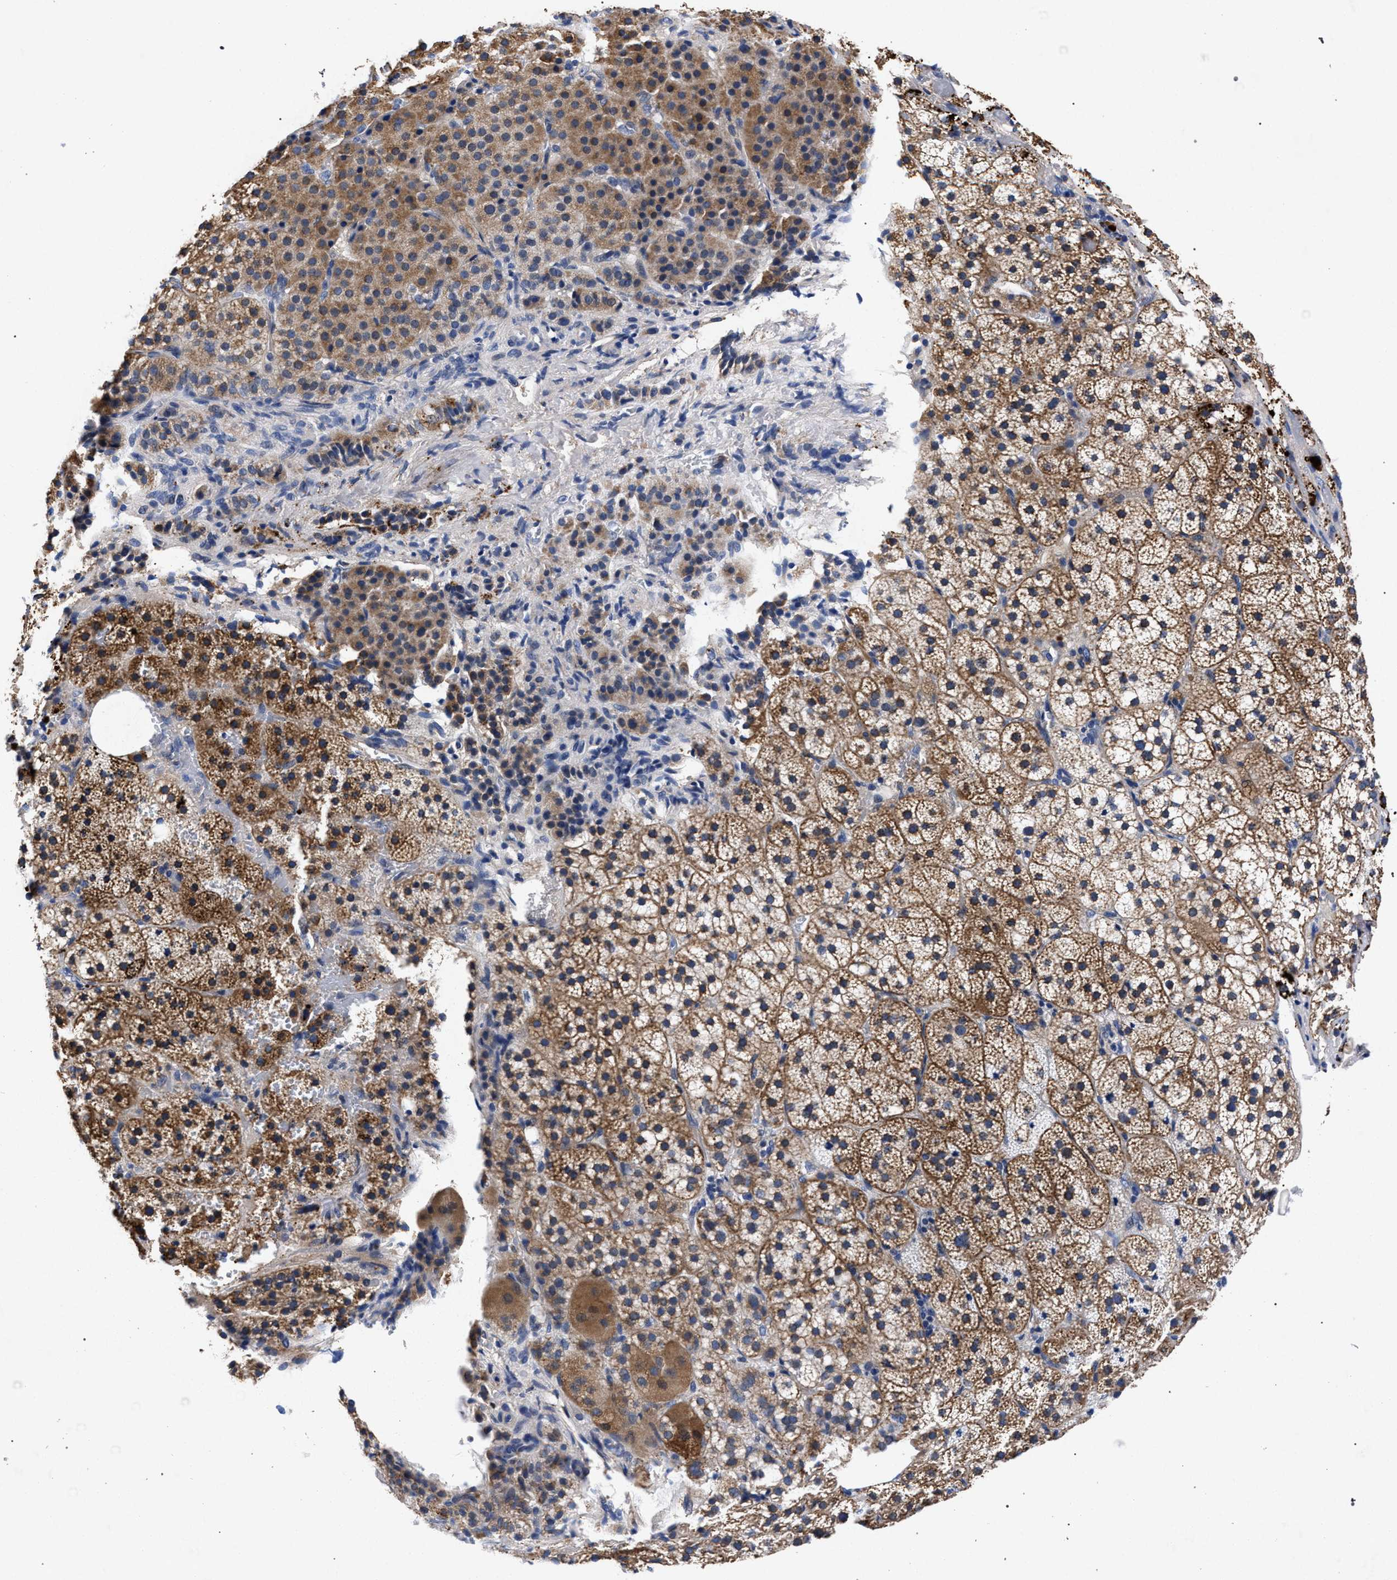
{"staining": {"intensity": "moderate", "quantity": ">75%", "location": "cytoplasmic/membranous"}, "tissue": "adrenal gland", "cell_type": "Glandular cells", "image_type": "normal", "snomed": [{"axis": "morphology", "description": "Normal tissue, NOS"}, {"axis": "topography", "description": "Adrenal gland"}], "caption": "Moderate cytoplasmic/membranous expression for a protein is seen in approximately >75% of glandular cells of benign adrenal gland using IHC.", "gene": "HSD17B14", "patient": {"sex": "female", "age": 59}}